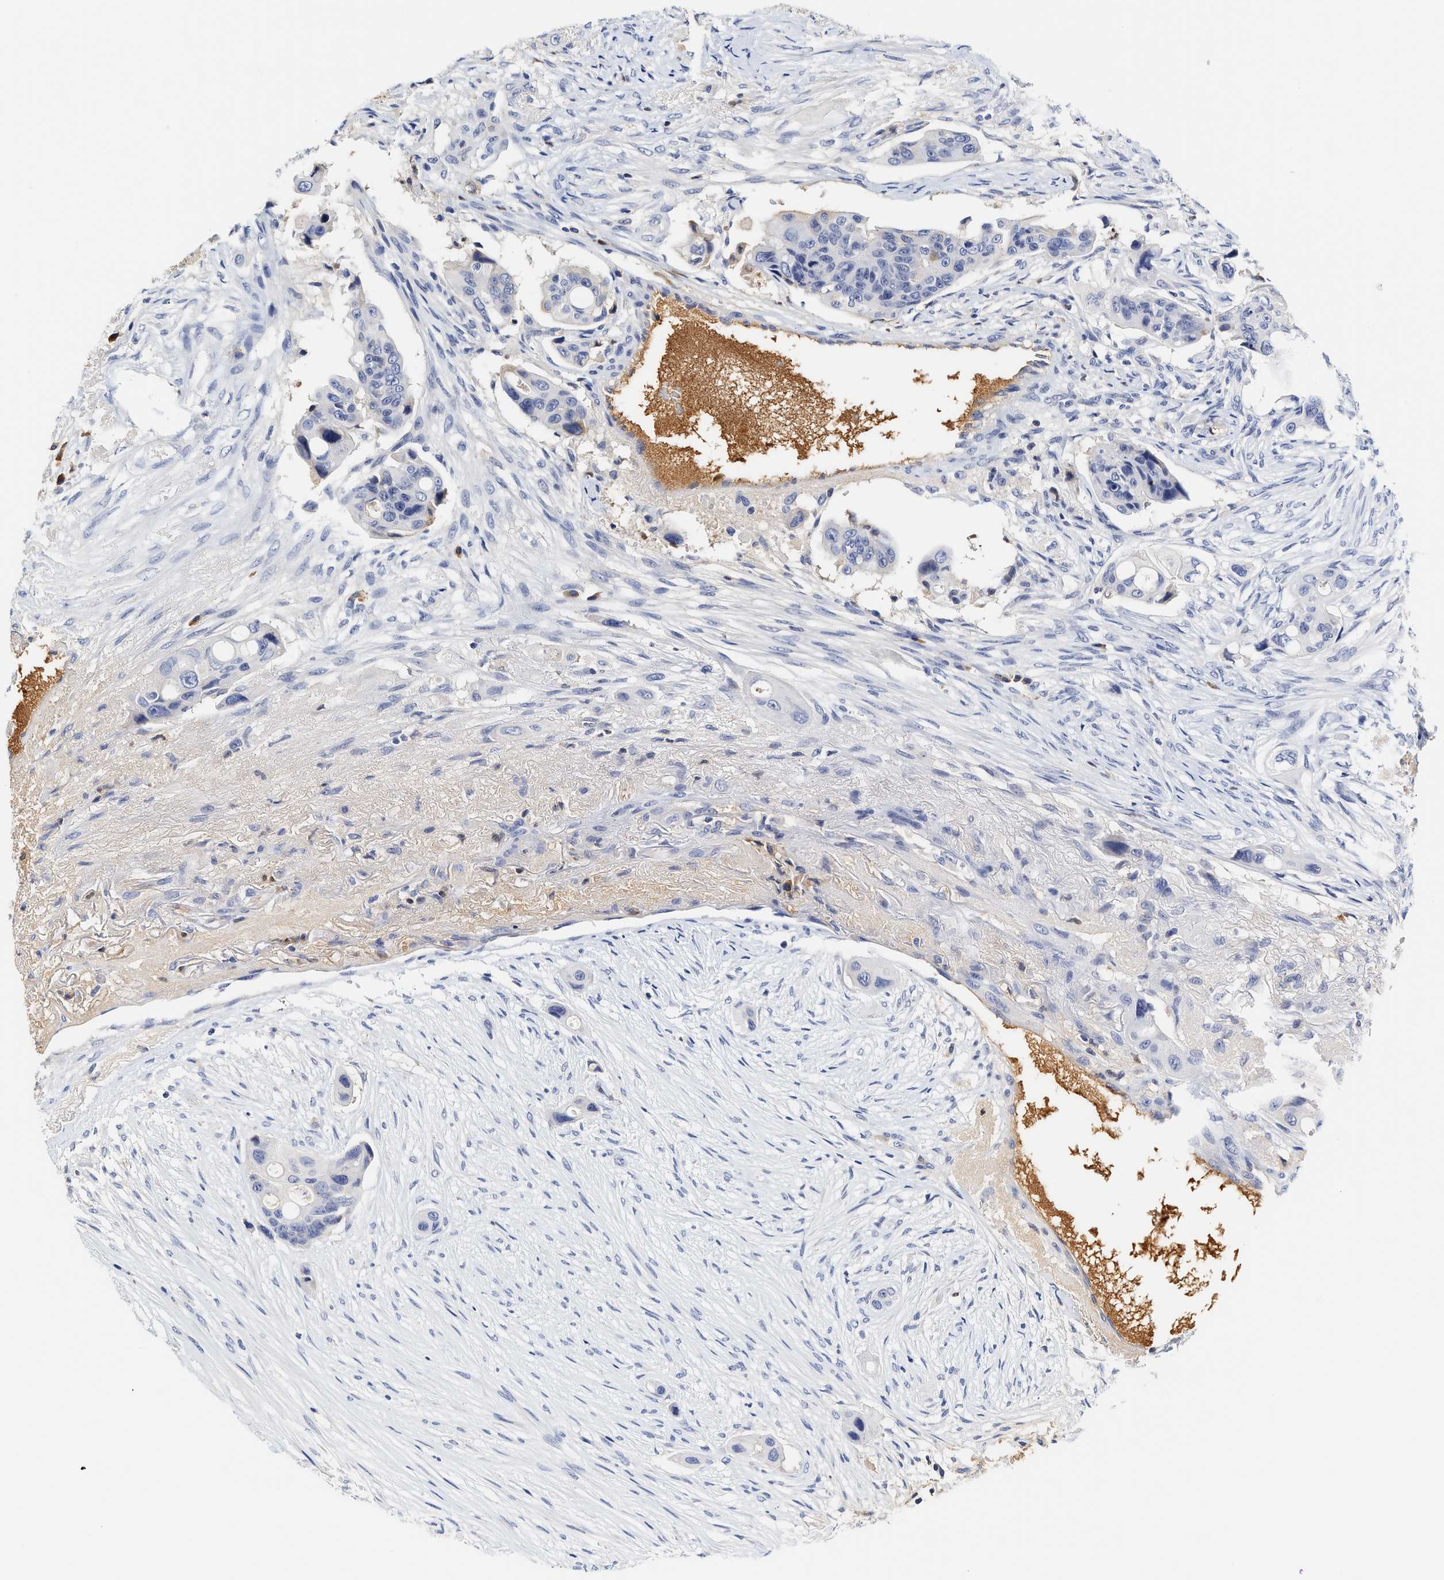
{"staining": {"intensity": "negative", "quantity": "none", "location": "none"}, "tissue": "colorectal cancer", "cell_type": "Tumor cells", "image_type": "cancer", "snomed": [{"axis": "morphology", "description": "Adenocarcinoma, NOS"}, {"axis": "topography", "description": "Colon"}], "caption": "Colorectal cancer stained for a protein using immunohistochemistry (IHC) demonstrates no staining tumor cells.", "gene": "C2", "patient": {"sex": "female", "age": 57}}